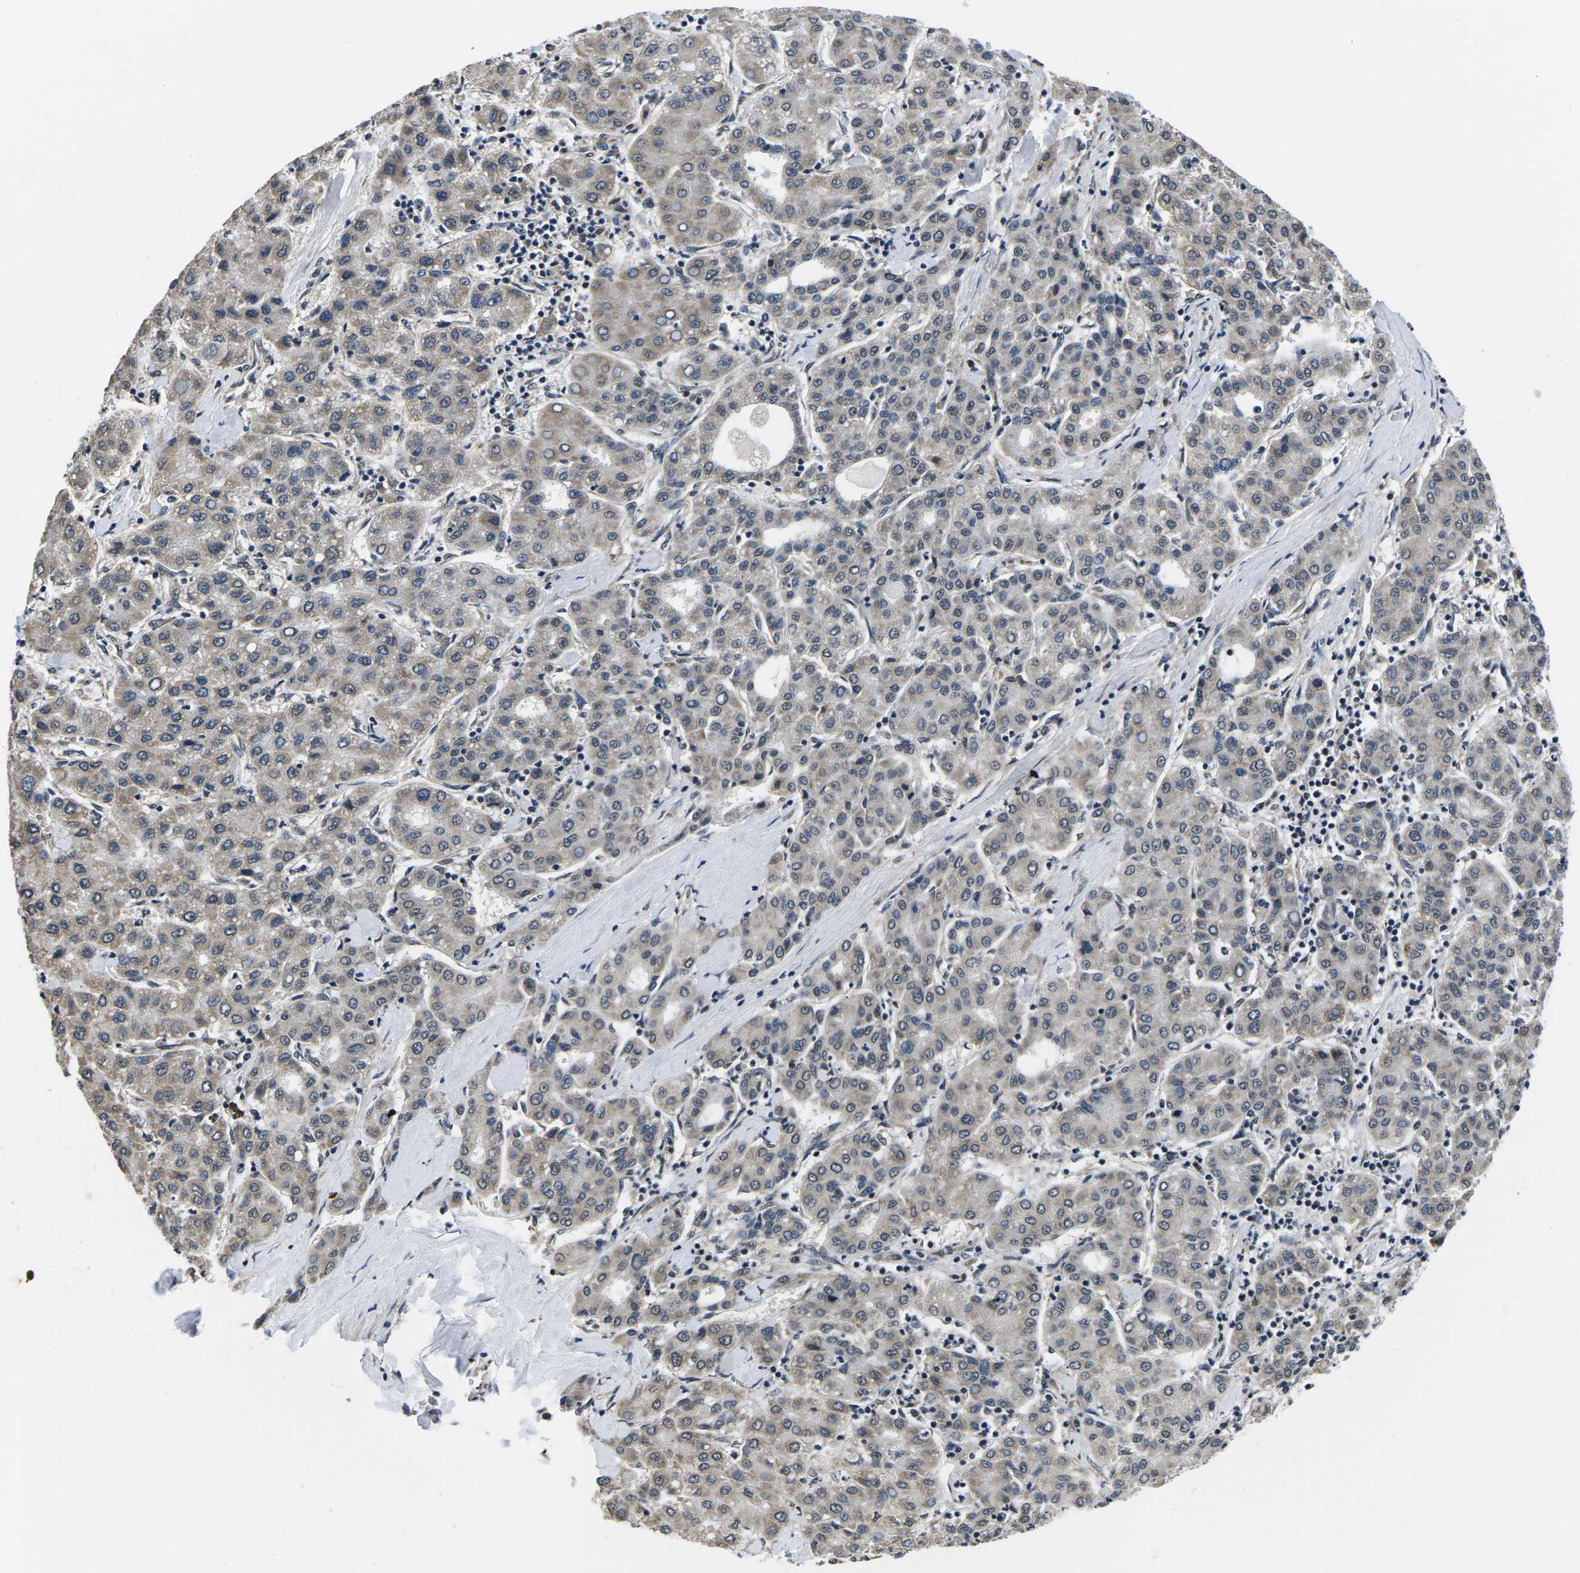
{"staining": {"intensity": "weak", "quantity": "<25%", "location": "cytoplasmic/membranous"}, "tissue": "liver cancer", "cell_type": "Tumor cells", "image_type": "cancer", "snomed": [{"axis": "morphology", "description": "Carcinoma, Hepatocellular, NOS"}, {"axis": "topography", "description": "Liver"}], "caption": "High power microscopy photomicrograph of an IHC micrograph of liver hepatocellular carcinoma, revealing no significant staining in tumor cells.", "gene": "CCNE1", "patient": {"sex": "male", "age": 65}}